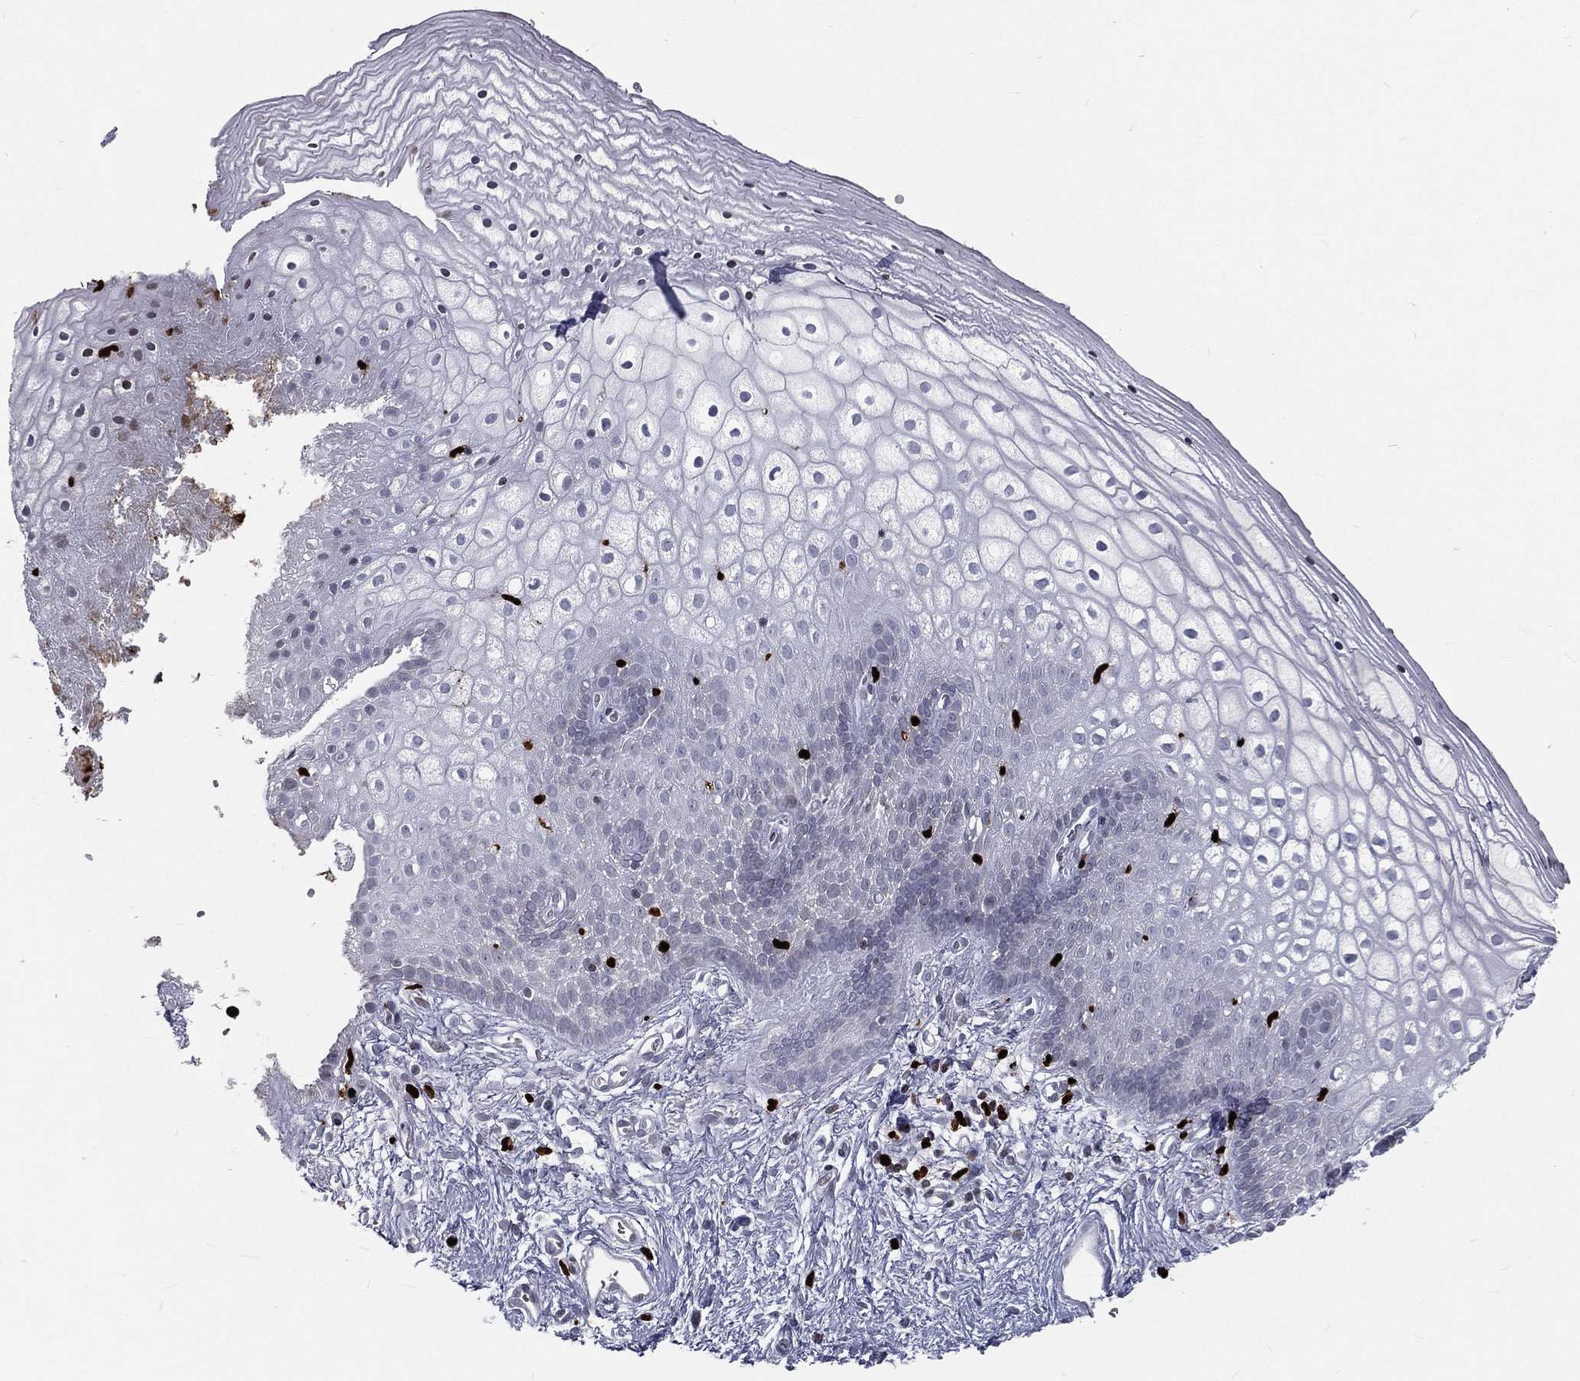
{"staining": {"intensity": "negative", "quantity": "none", "location": "none"}, "tissue": "vagina", "cell_type": "Squamous epithelial cells", "image_type": "normal", "snomed": [{"axis": "morphology", "description": "Normal tissue, NOS"}, {"axis": "topography", "description": "Vagina"}], "caption": "This is a image of immunohistochemistry (IHC) staining of benign vagina, which shows no staining in squamous epithelial cells.", "gene": "MNDA", "patient": {"sex": "female", "age": 32}}